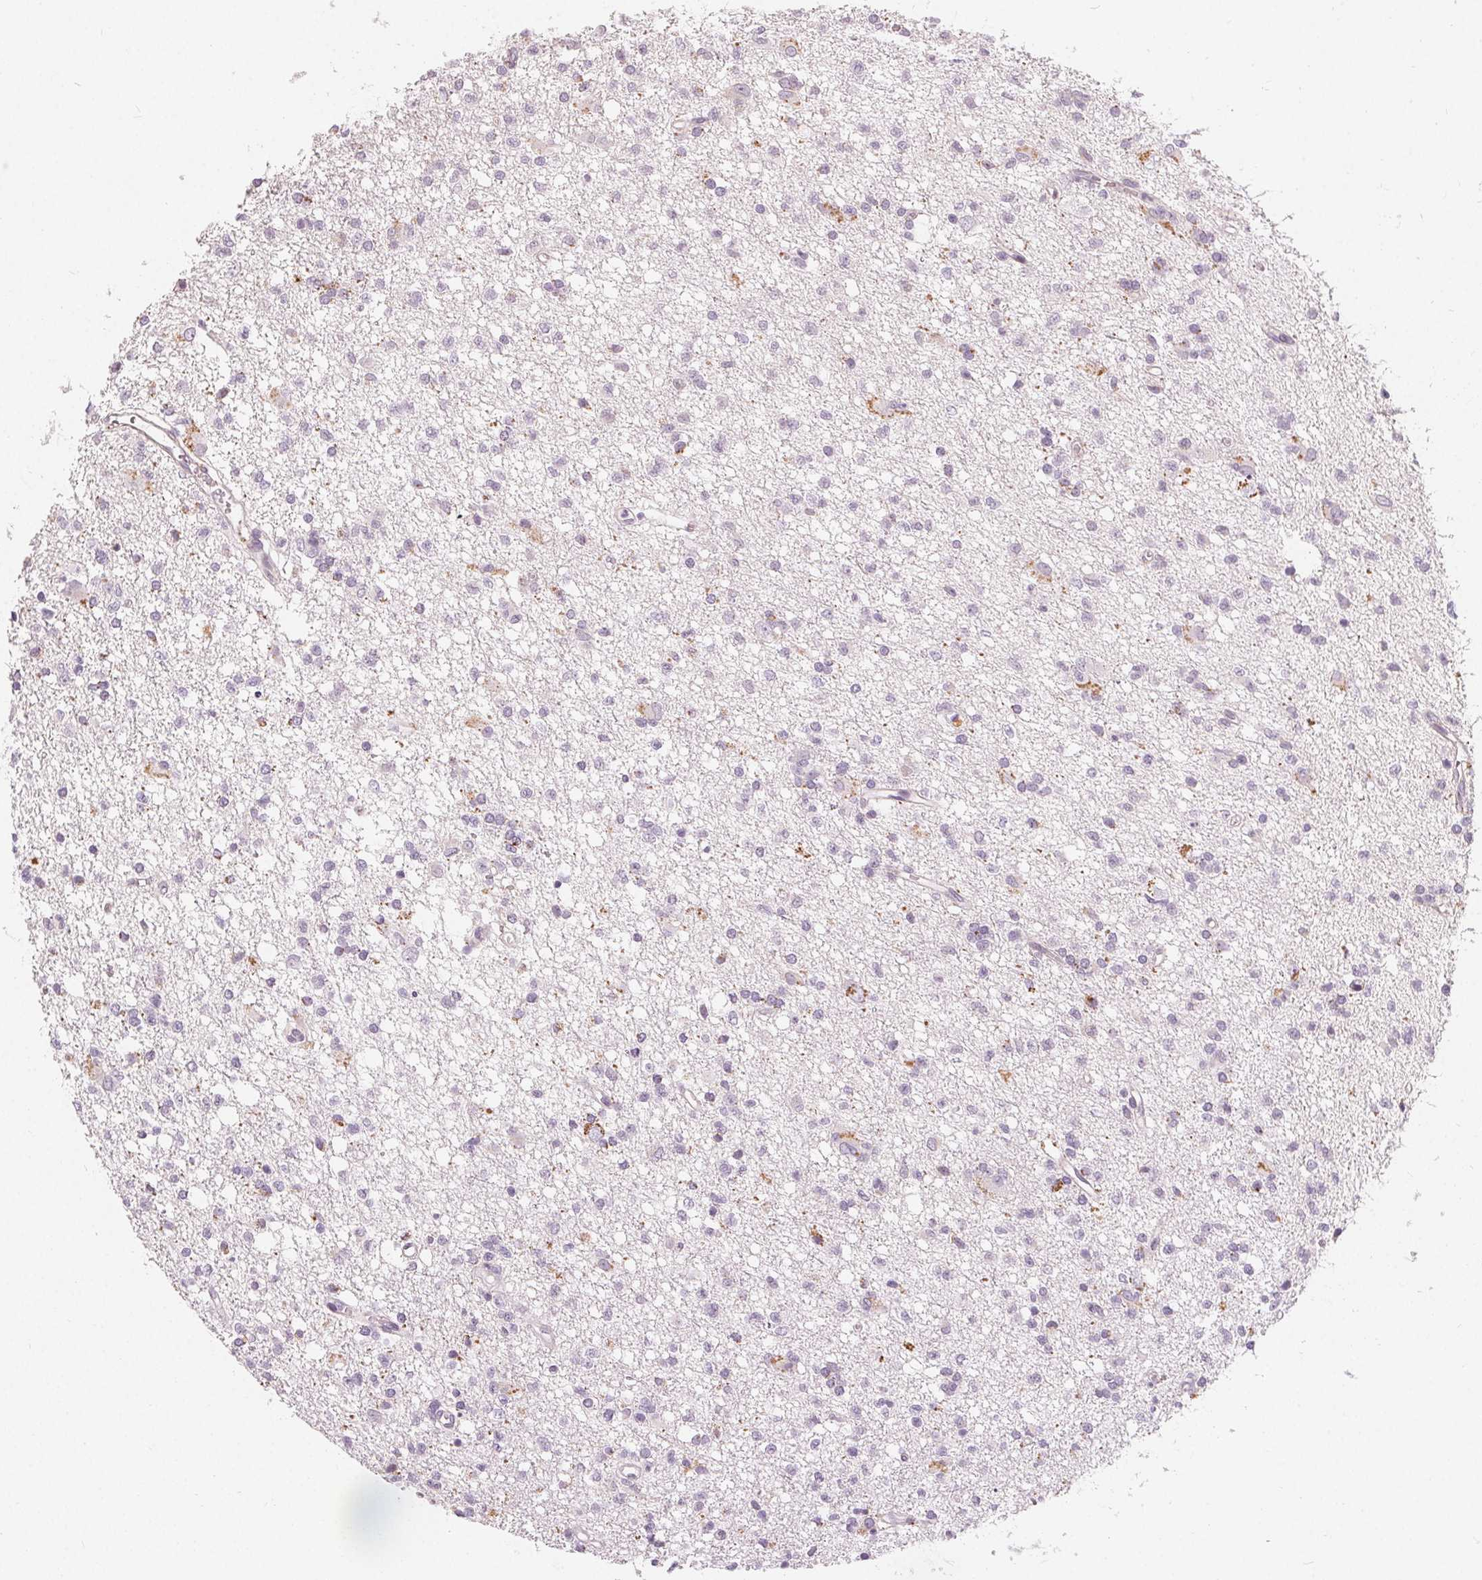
{"staining": {"intensity": "negative", "quantity": "none", "location": "none"}, "tissue": "glioma", "cell_type": "Tumor cells", "image_type": "cancer", "snomed": [{"axis": "morphology", "description": "Glioma, malignant, Low grade"}, {"axis": "topography", "description": "Brain"}], "caption": "An immunohistochemistry (IHC) image of malignant glioma (low-grade) is shown. There is no staining in tumor cells of malignant glioma (low-grade).", "gene": "HOPX", "patient": {"sex": "male", "age": 64}}